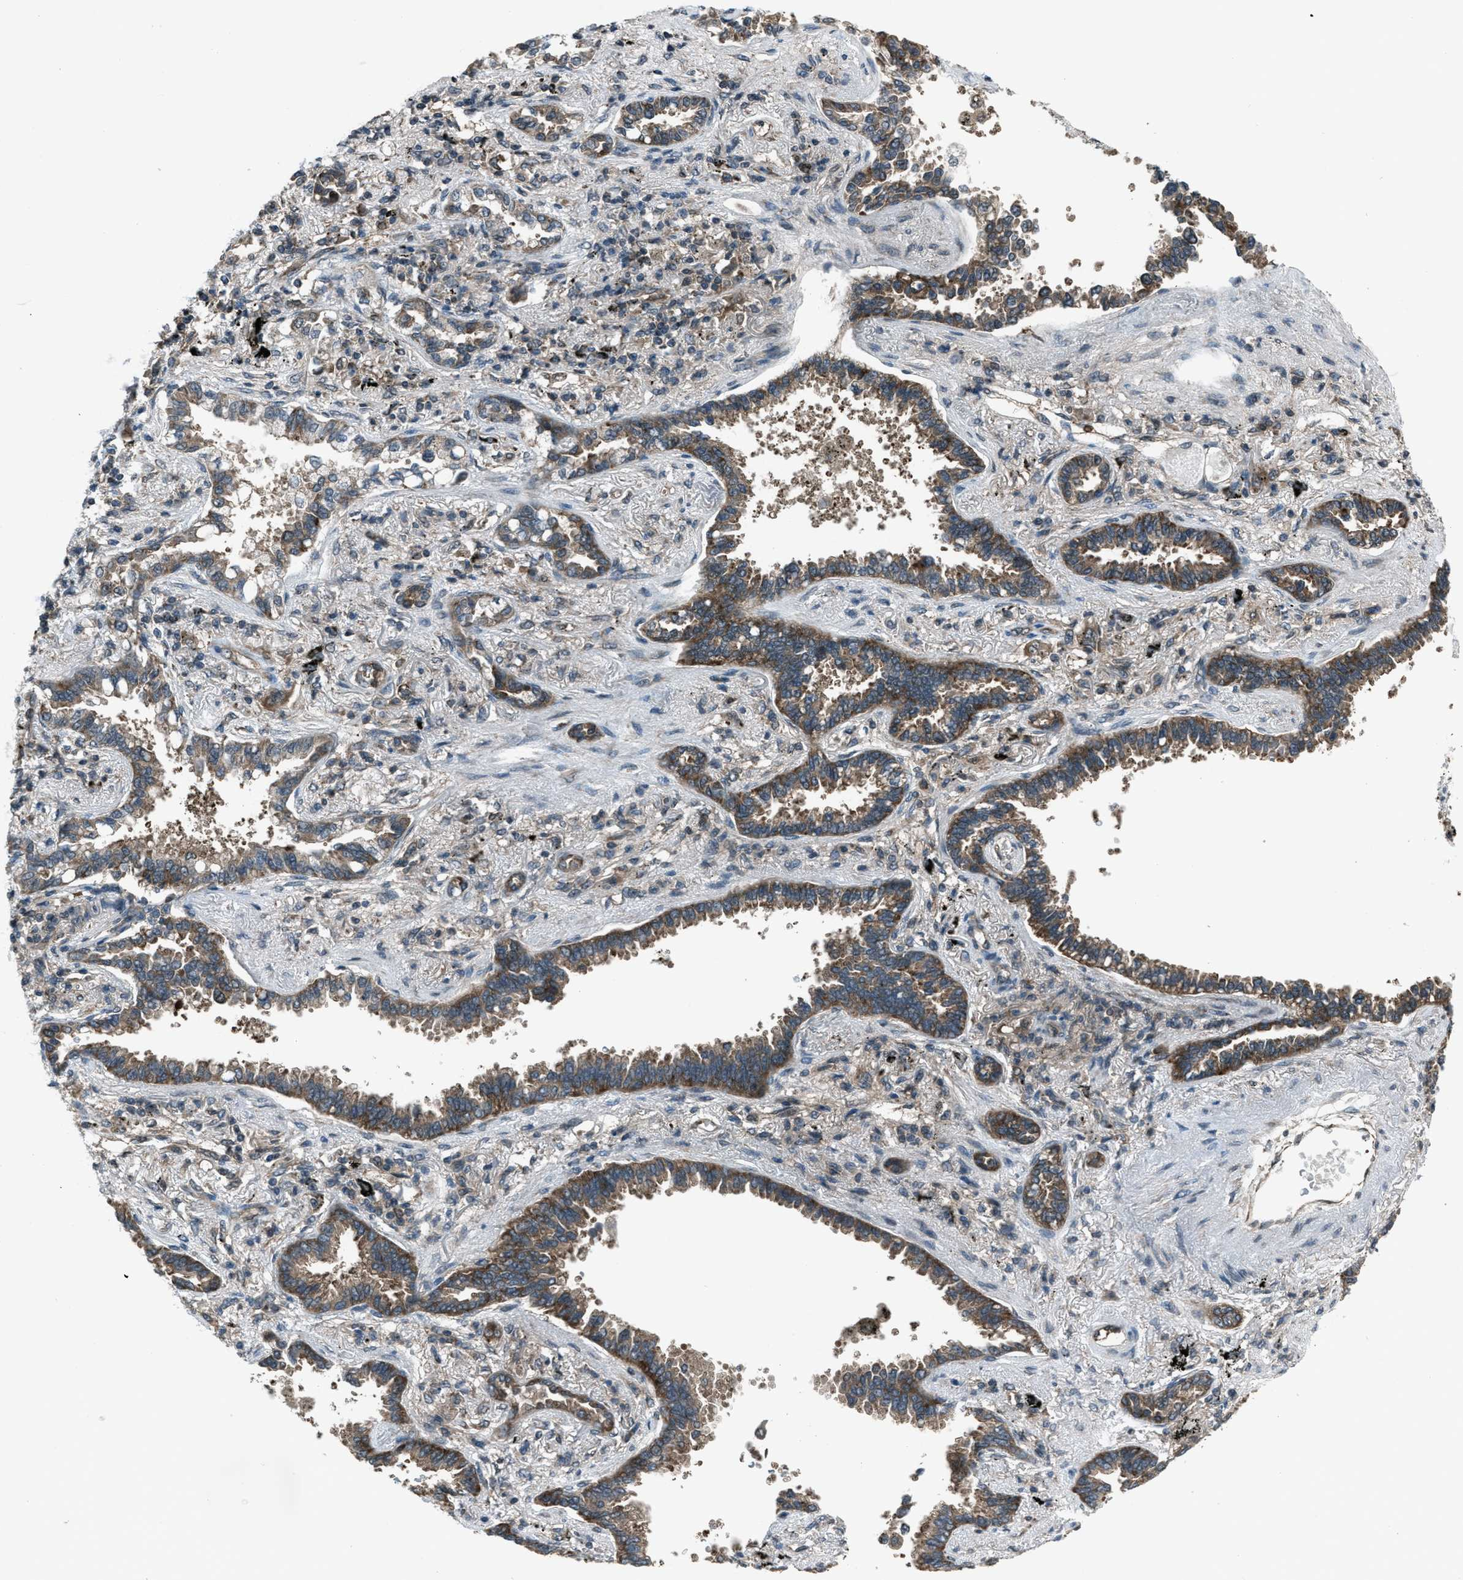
{"staining": {"intensity": "strong", "quantity": "25%-75%", "location": "cytoplasmic/membranous"}, "tissue": "lung cancer", "cell_type": "Tumor cells", "image_type": "cancer", "snomed": [{"axis": "morphology", "description": "Normal tissue, NOS"}, {"axis": "morphology", "description": "Adenocarcinoma, NOS"}, {"axis": "topography", "description": "Lung"}], "caption": "Lung cancer was stained to show a protein in brown. There is high levels of strong cytoplasmic/membranous expression in approximately 25%-75% of tumor cells. (IHC, brightfield microscopy, high magnification).", "gene": "ASAP2", "patient": {"sex": "male", "age": 59}}